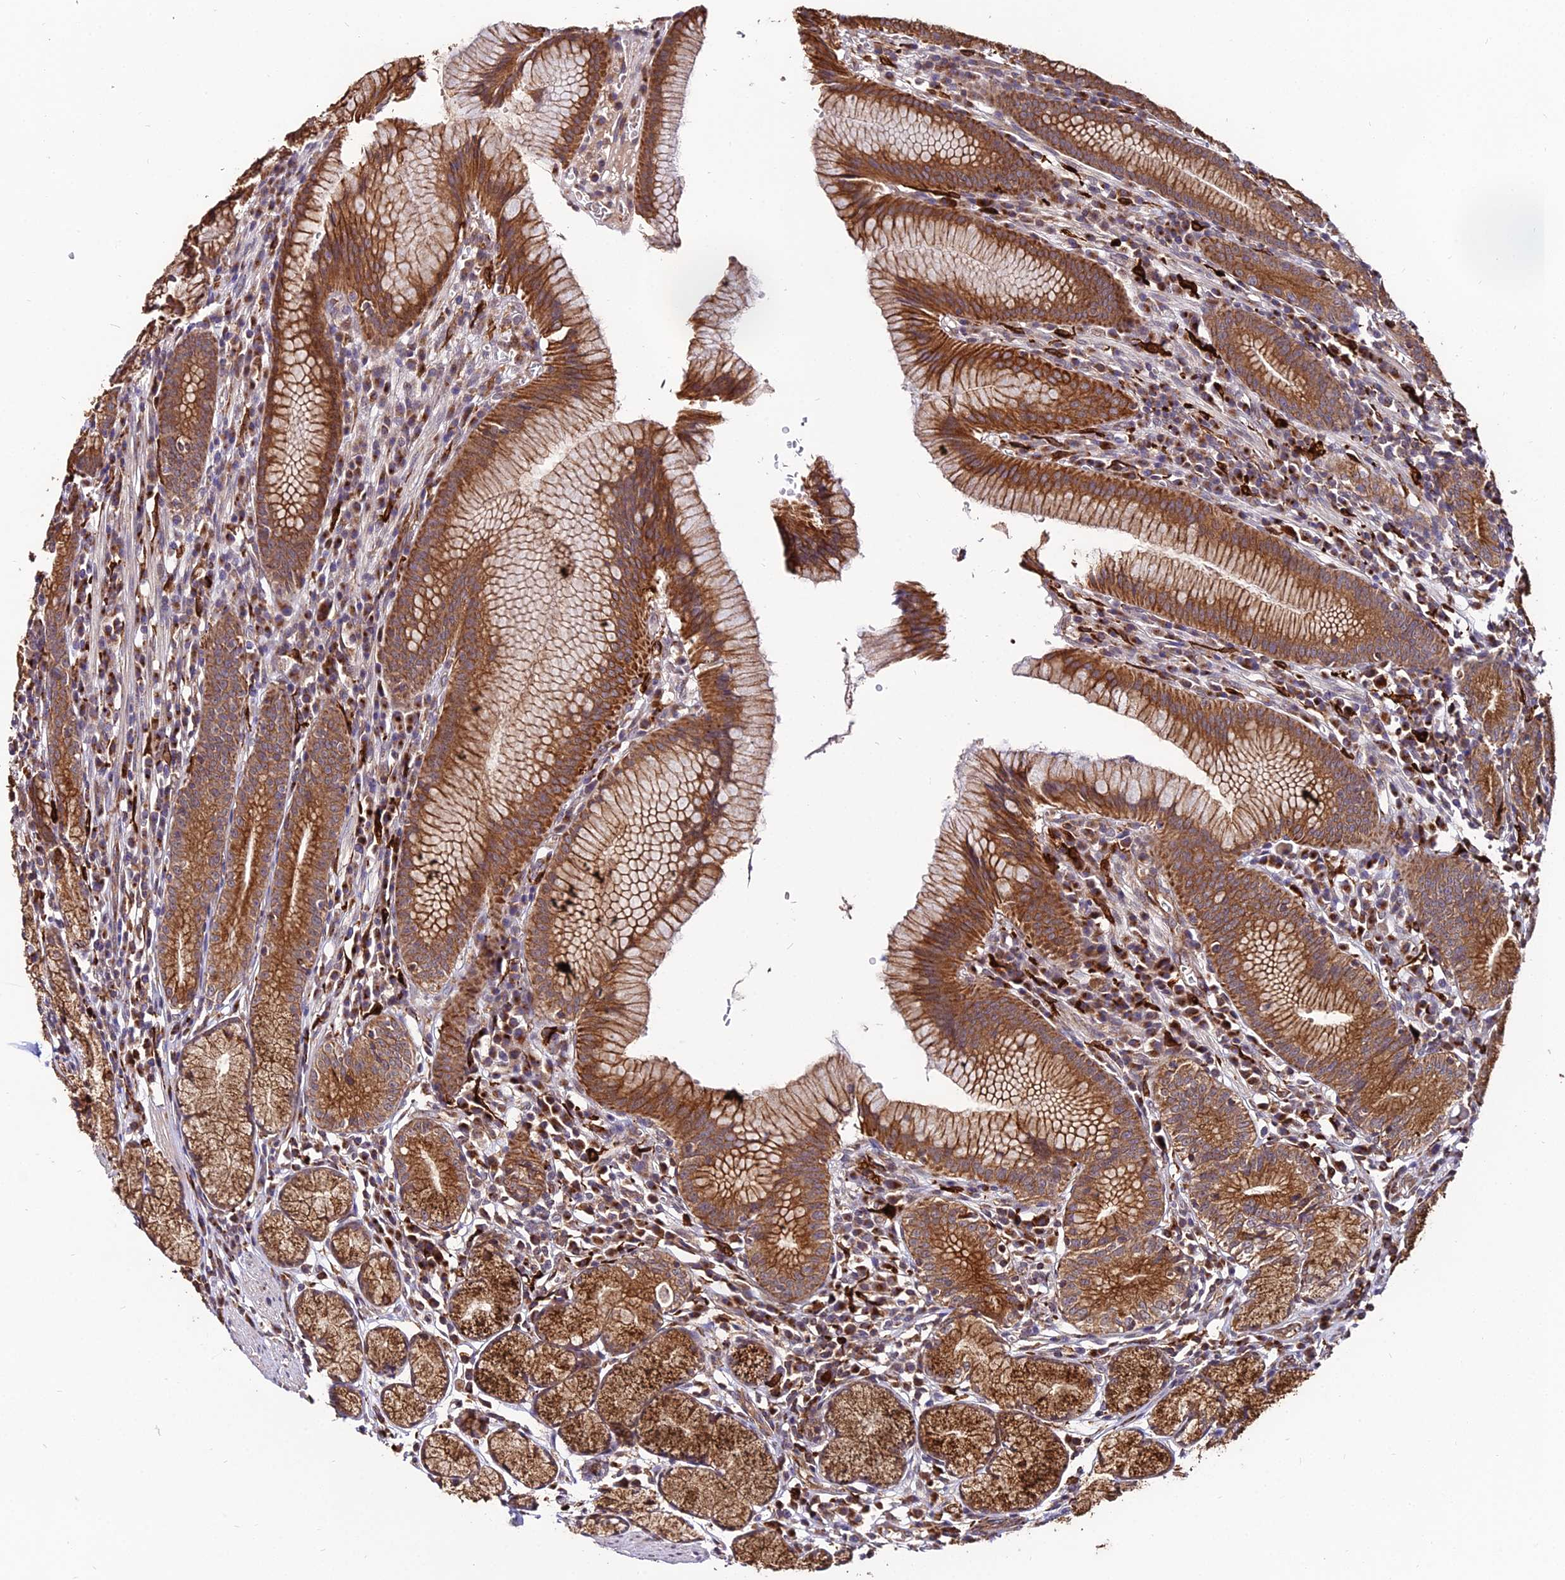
{"staining": {"intensity": "strong", "quantity": ">75%", "location": "cytoplasmic/membranous"}, "tissue": "stomach", "cell_type": "Glandular cells", "image_type": "normal", "snomed": [{"axis": "morphology", "description": "Normal tissue, NOS"}, {"axis": "topography", "description": "Stomach"}], "caption": "Immunohistochemical staining of benign human stomach displays strong cytoplasmic/membranous protein expression in about >75% of glandular cells.", "gene": "ENSG00000258465", "patient": {"sex": "male", "age": 55}}